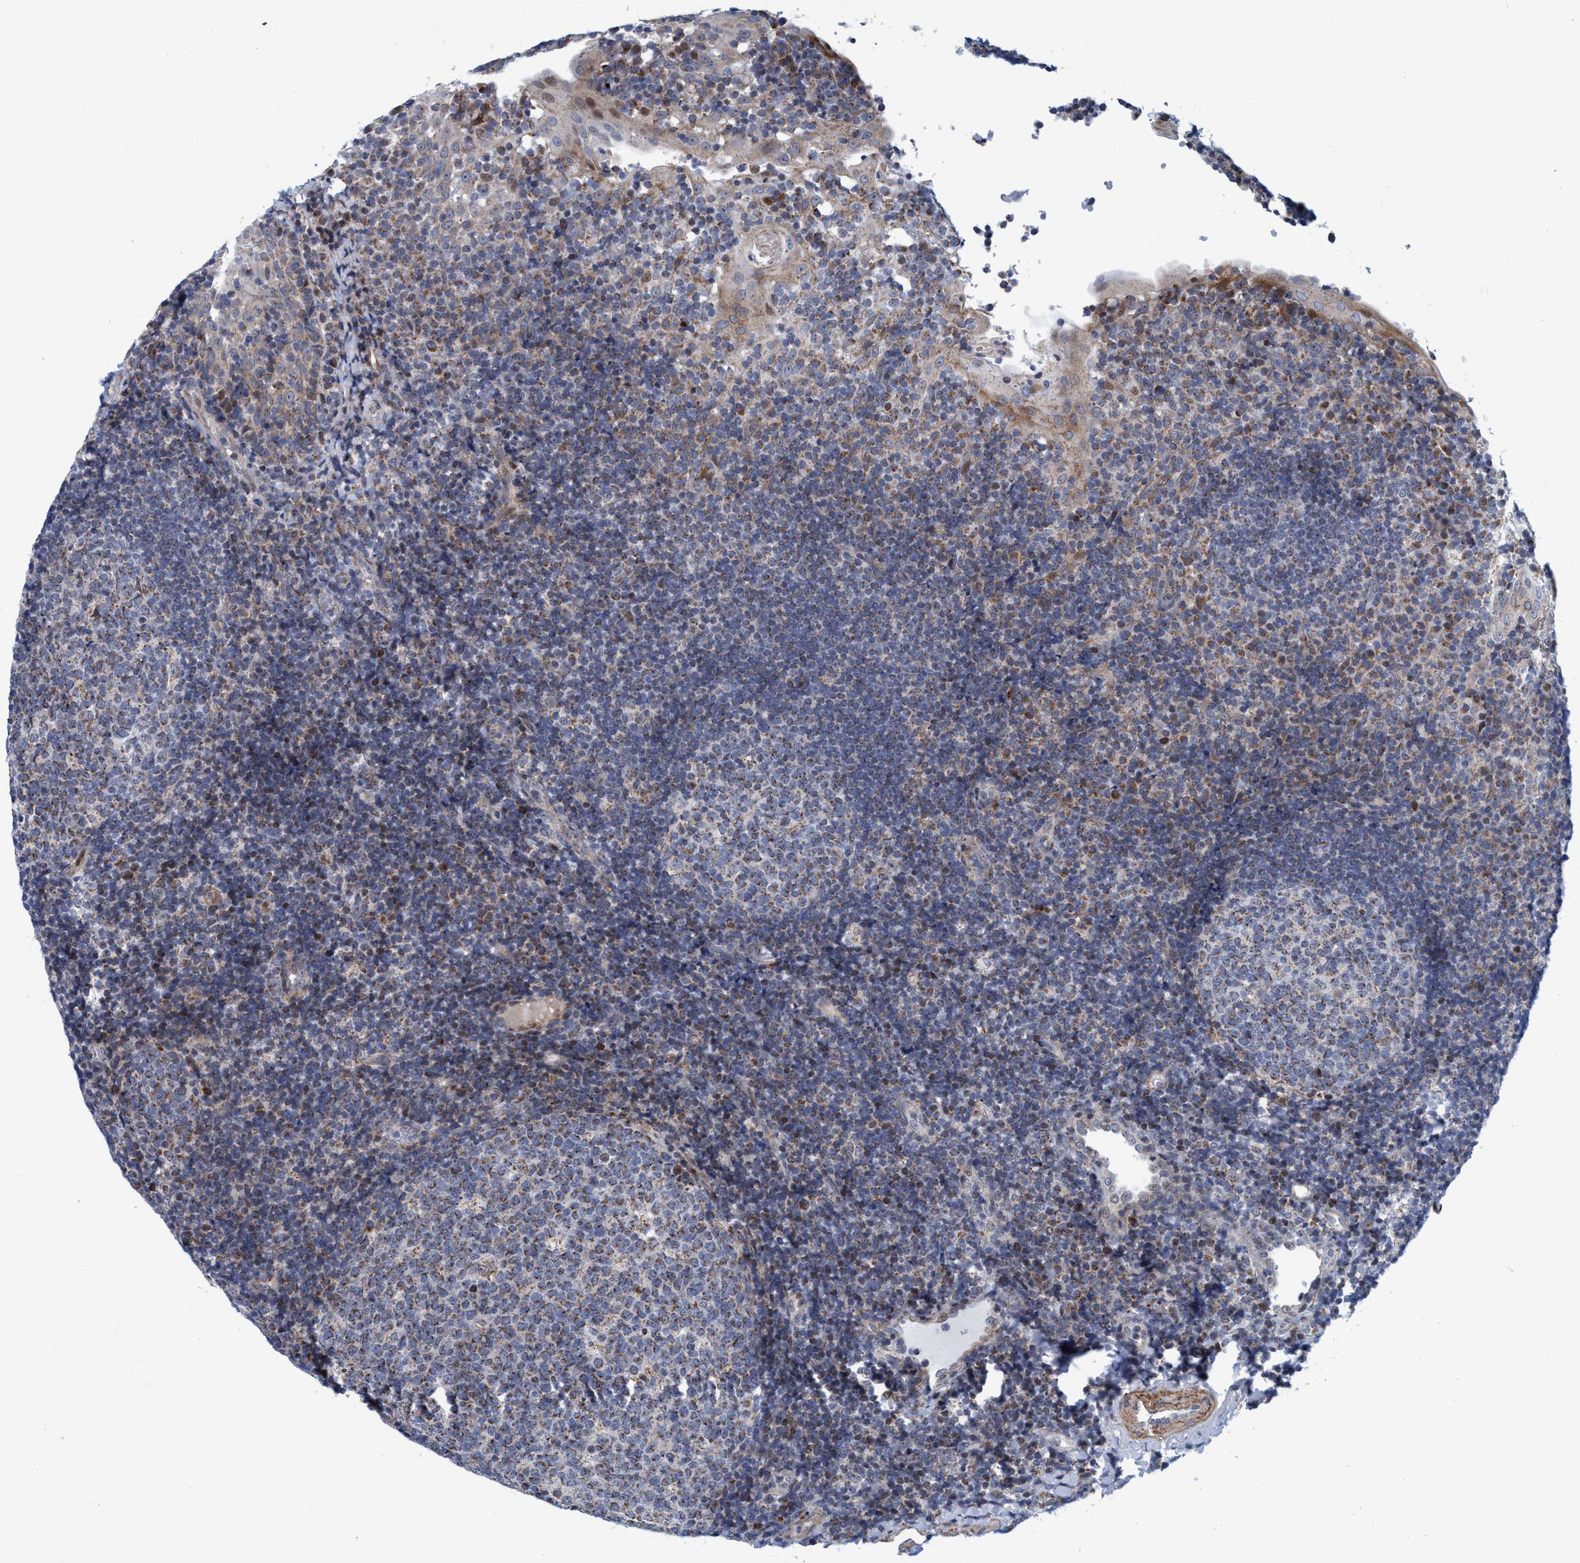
{"staining": {"intensity": "moderate", "quantity": "25%-75%", "location": "cytoplasmic/membranous"}, "tissue": "tonsil", "cell_type": "Germinal center cells", "image_type": "normal", "snomed": [{"axis": "morphology", "description": "Normal tissue, NOS"}, {"axis": "topography", "description": "Tonsil"}], "caption": "Immunohistochemical staining of unremarkable human tonsil shows moderate cytoplasmic/membranous protein expression in about 25%-75% of germinal center cells.", "gene": "POLR1F", "patient": {"sex": "female", "age": 40}}